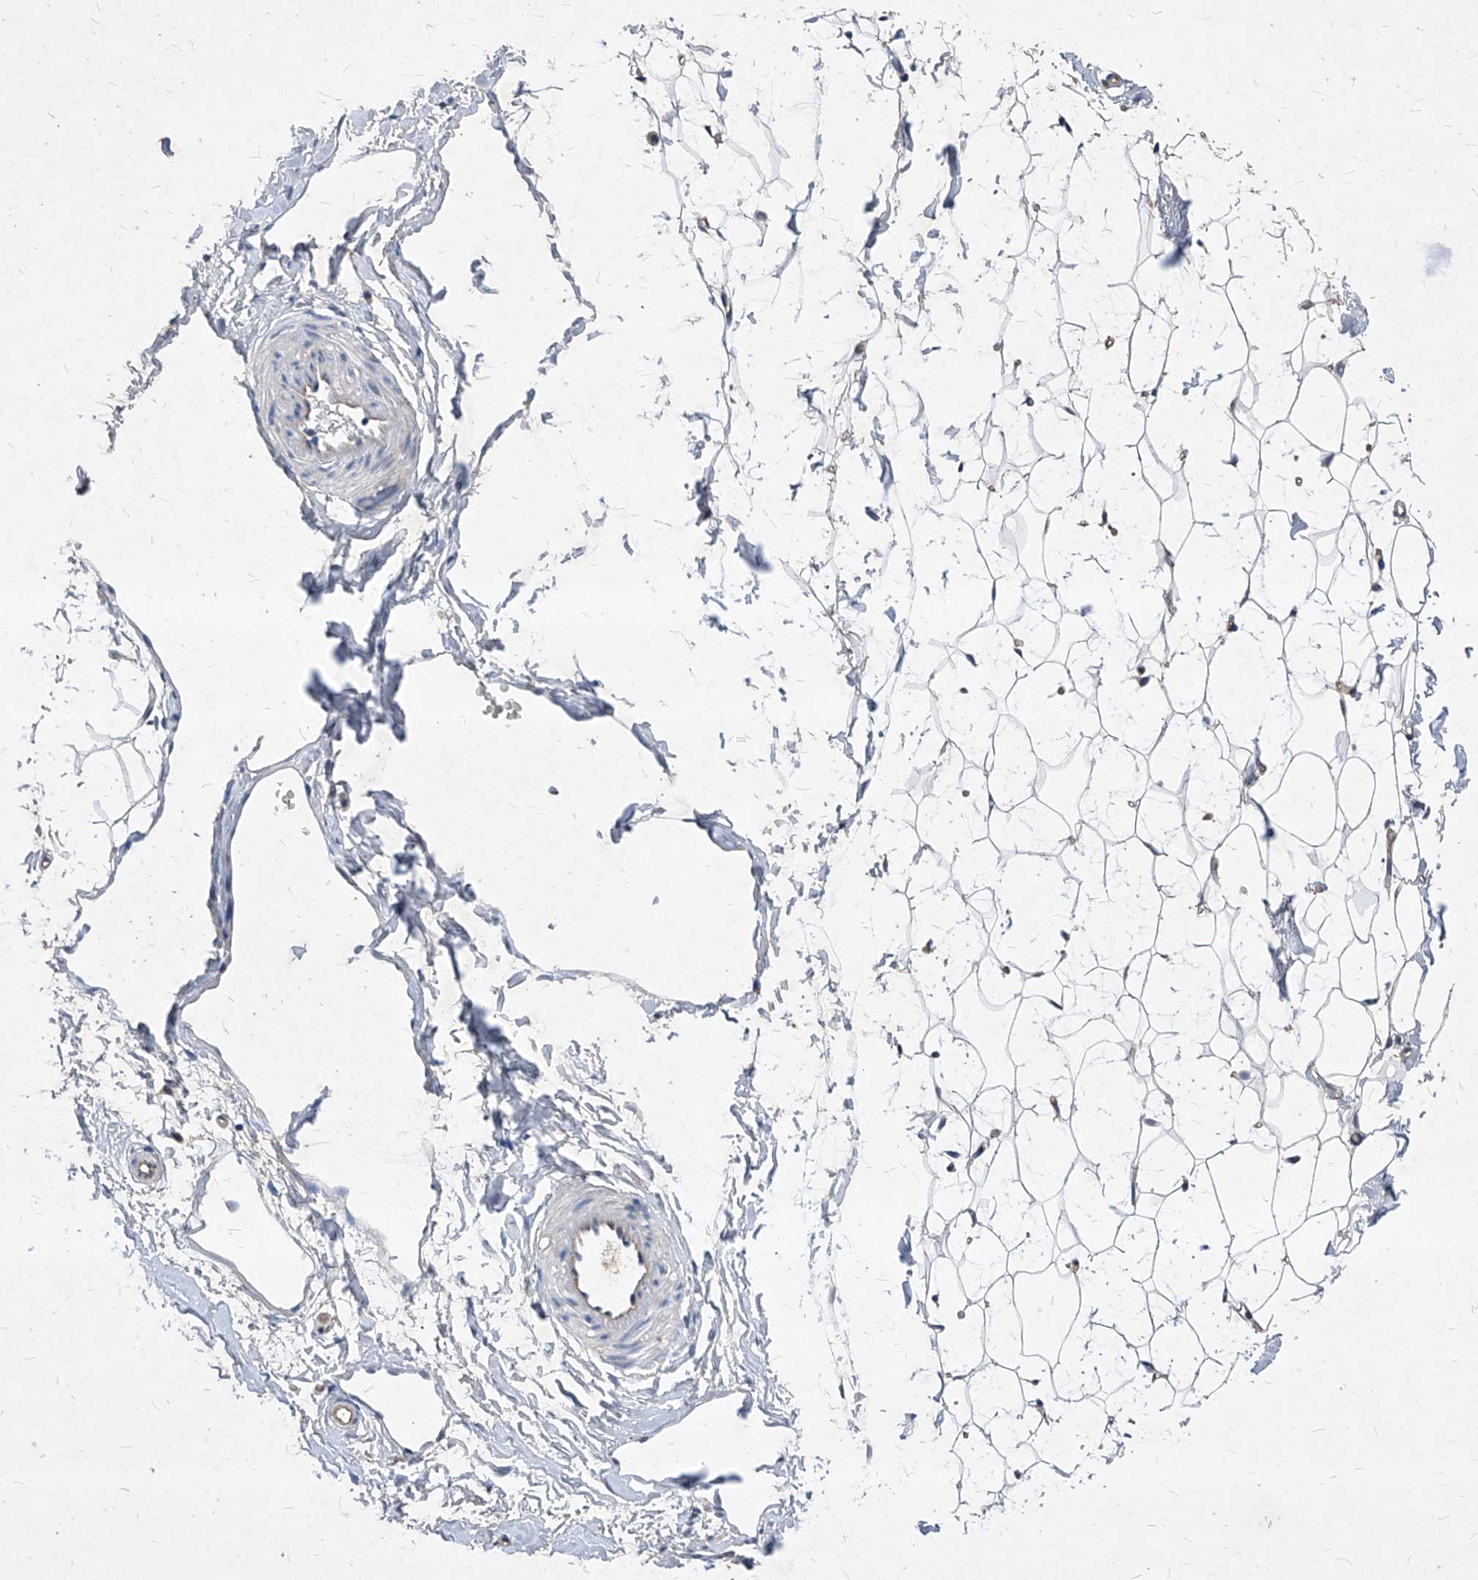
{"staining": {"intensity": "negative", "quantity": "none", "location": "none"}, "tissue": "adipose tissue", "cell_type": "Adipocytes", "image_type": "normal", "snomed": [{"axis": "morphology", "description": "Normal tissue, NOS"}, {"axis": "topography", "description": "Breast"}], "caption": "IHC histopathology image of normal adipose tissue stained for a protein (brown), which shows no expression in adipocytes. The staining is performed using DAB brown chromogen with nuclei counter-stained in using hematoxylin.", "gene": "SYNGR1", "patient": {"sex": "female", "age": 23}}